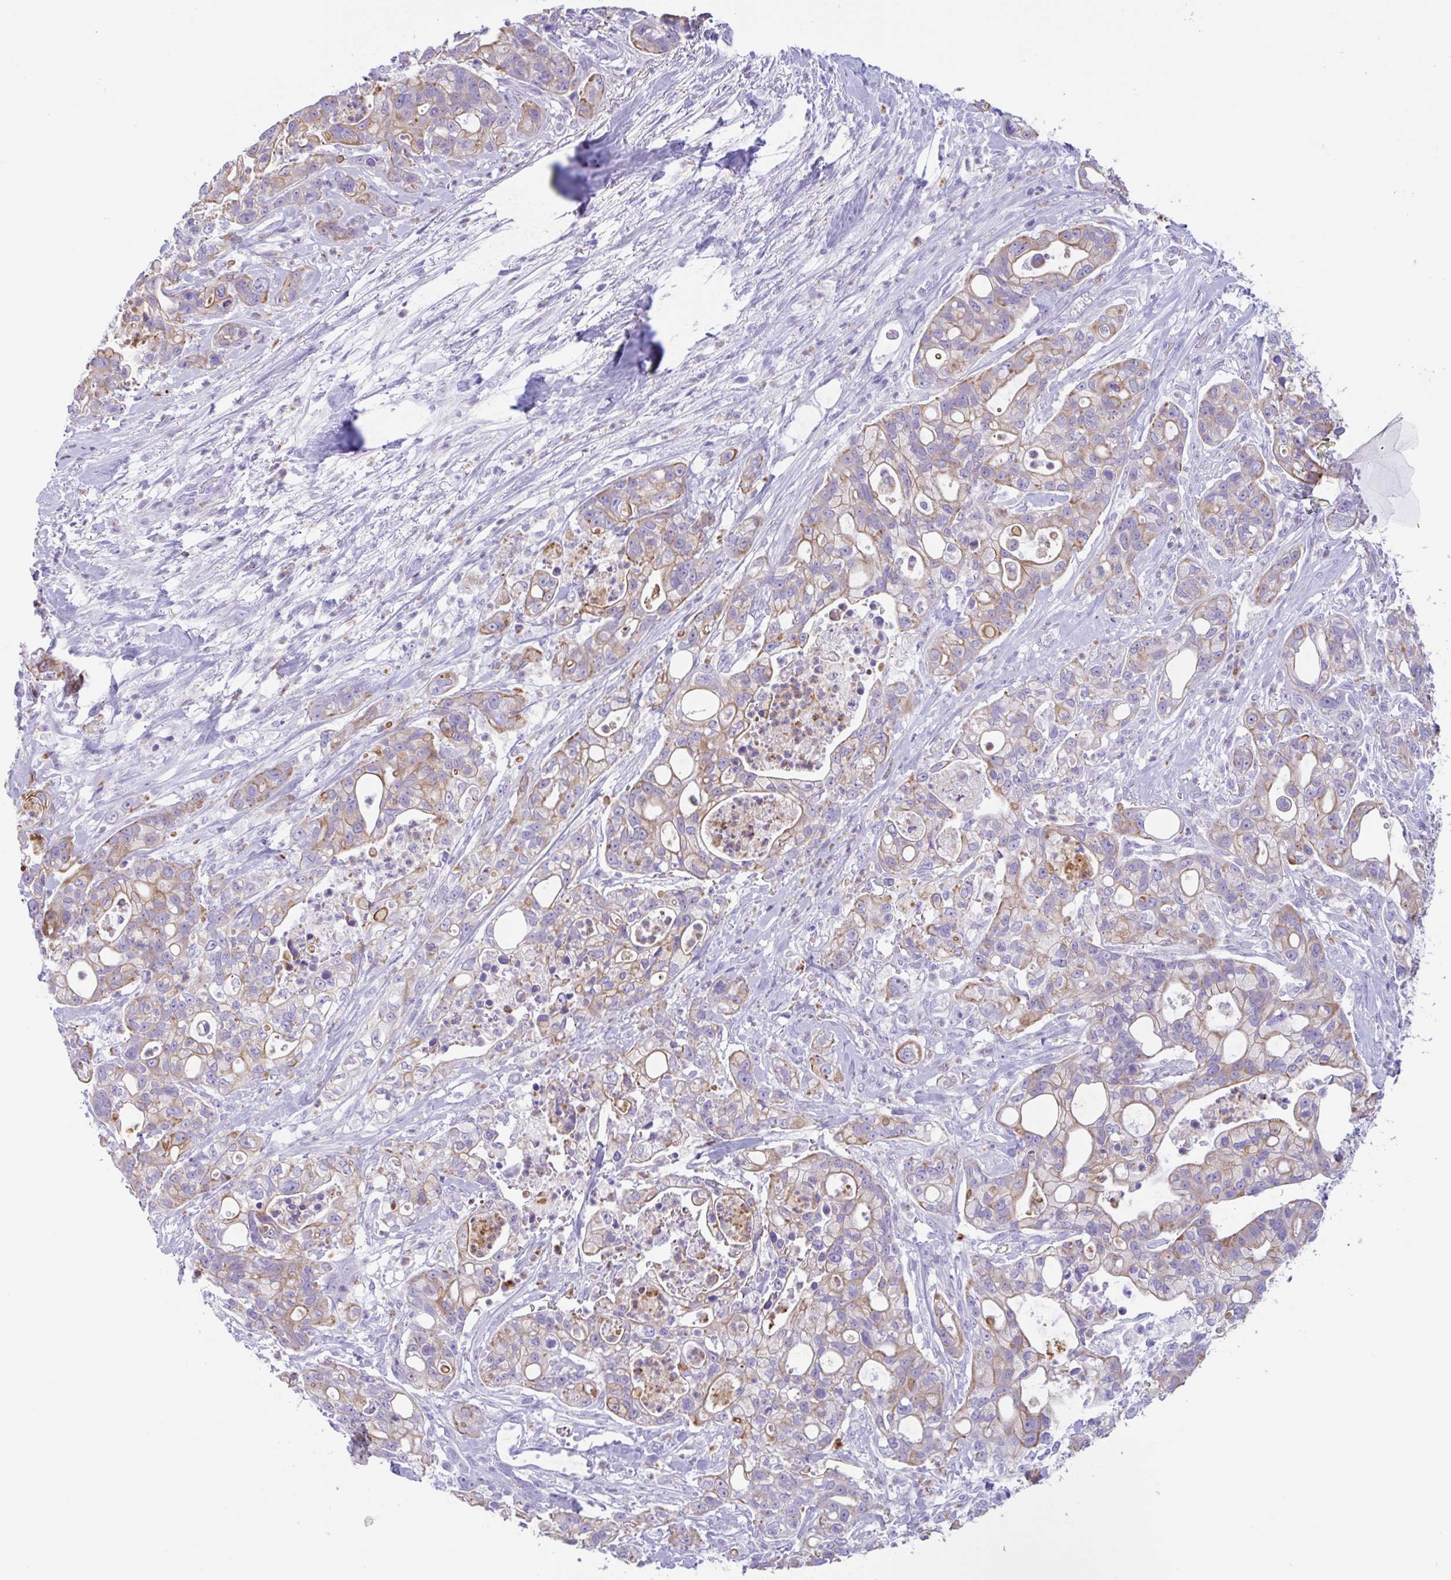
{"staining": {"intensity": "moderate", "quantity": ">75%", "location": "cytoplasmic/membranous"}, "tissue": "pancreatic cancer", "cell_type": "Tumor cells", "image_type": "cancer", "snomed": [{"axis": "morphology", "description": "Adenocarcinoma, NOS"}, {"axis": "topography", "description": "Pancreas"}], "caption": "A micrograph showing moderate cytoplasmic/membranous expression in approximately >75% of tumor cells in pancreatic cancer (adenocarcinoma), as visualized by brown immunohistochemical staining.", "gene": "DTWD2", "patient": {"sex": "female", "age": 69}}